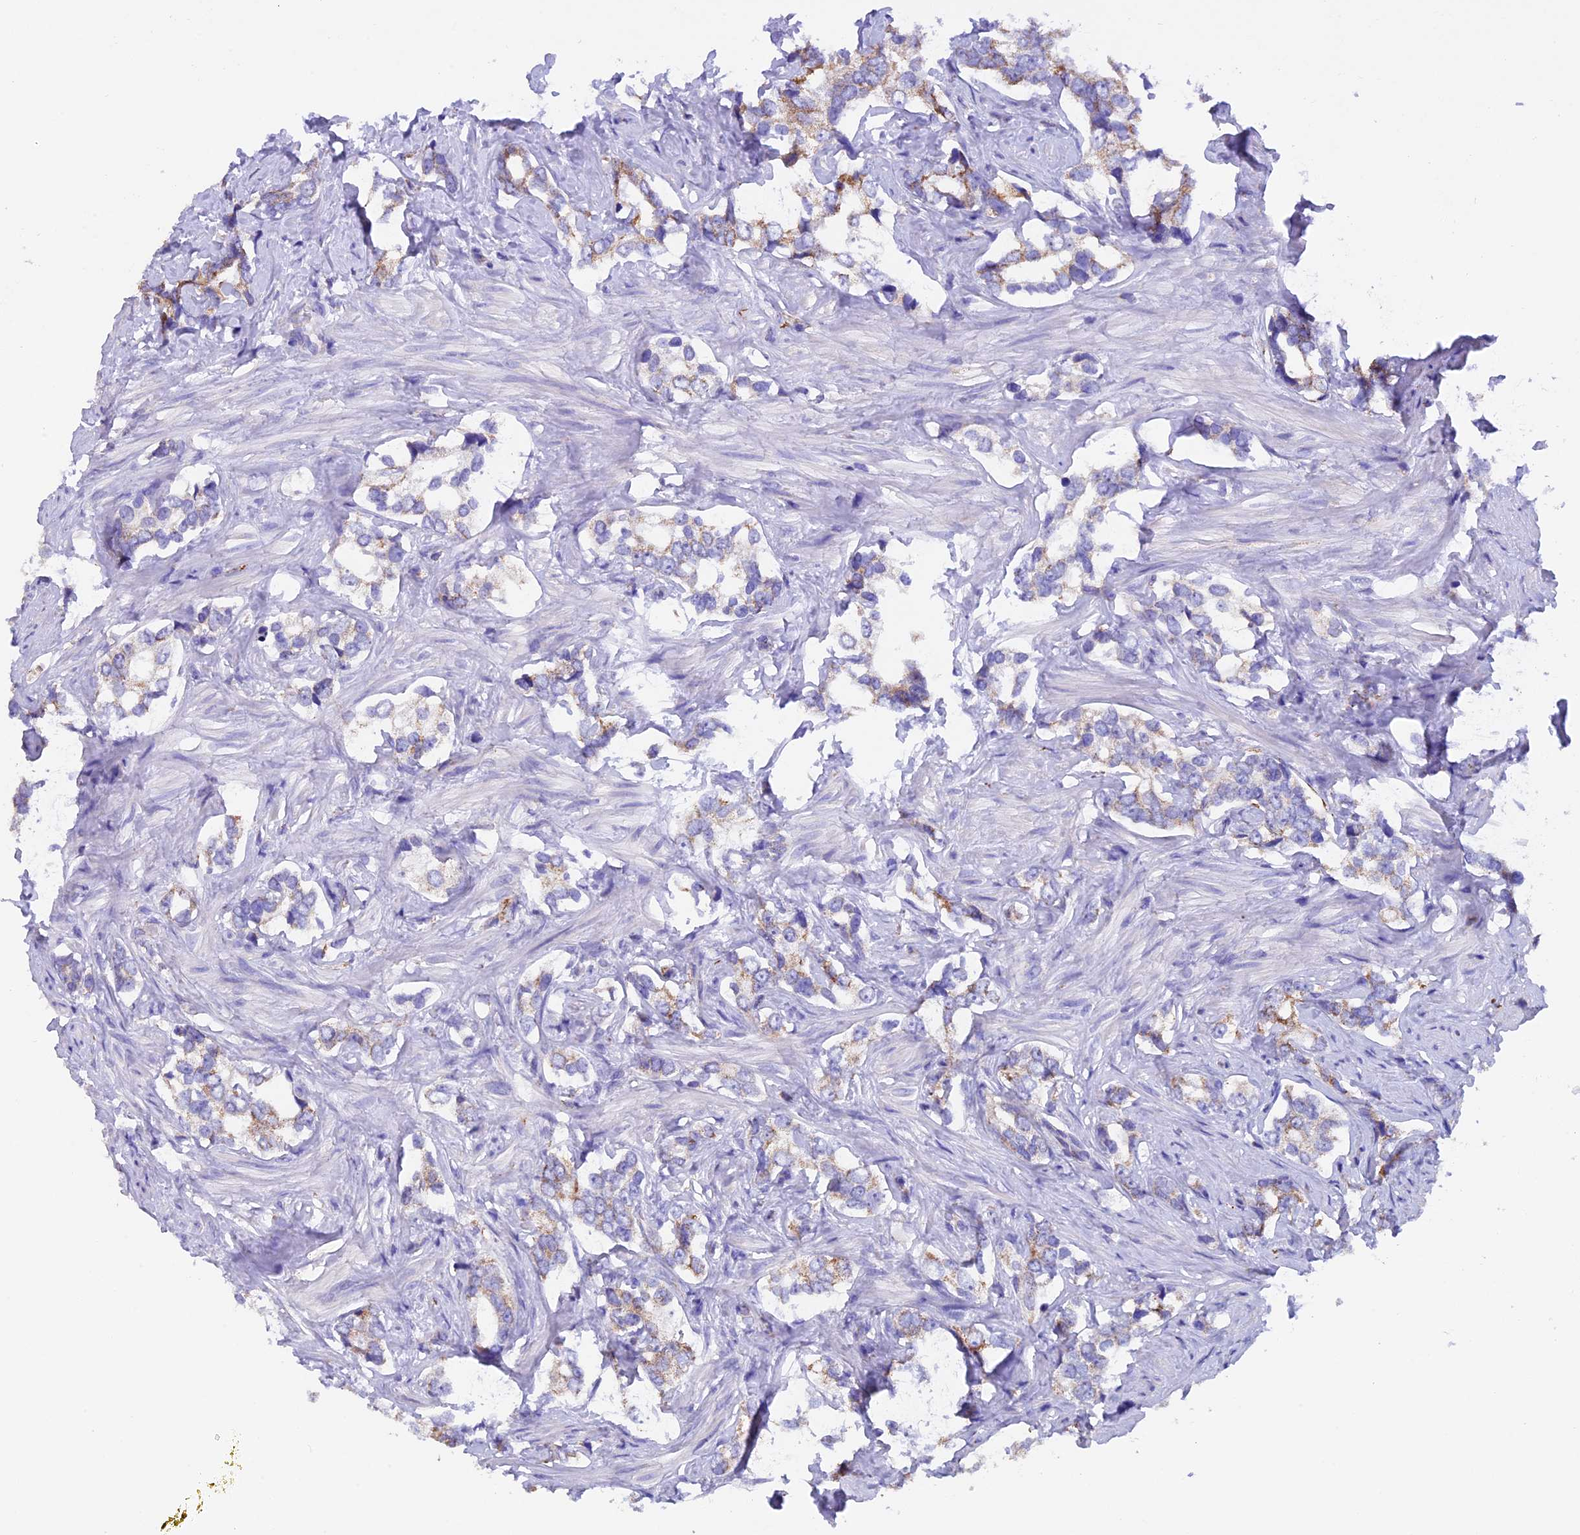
{"staining": {"intensity": "weak", "quantity": "<25%", "location": "cytoplasmic/membranous"}, "tissue": "prostate cancer", "cell_type": "Tumor cells", "image_type": "cancer", "snomed": [{"axis": "morphology", "description": "Adenocarcinoma, High grade"}, {"axis": "topography", "description": "Prostate"}], "caption": "Immunohistochemical staining of prostate adenocarcinoma (high-grade) reveals no significant expression in tumor cells.", "gene": "SLC8B1", "patient": {"sex": "male", "age": 66}}